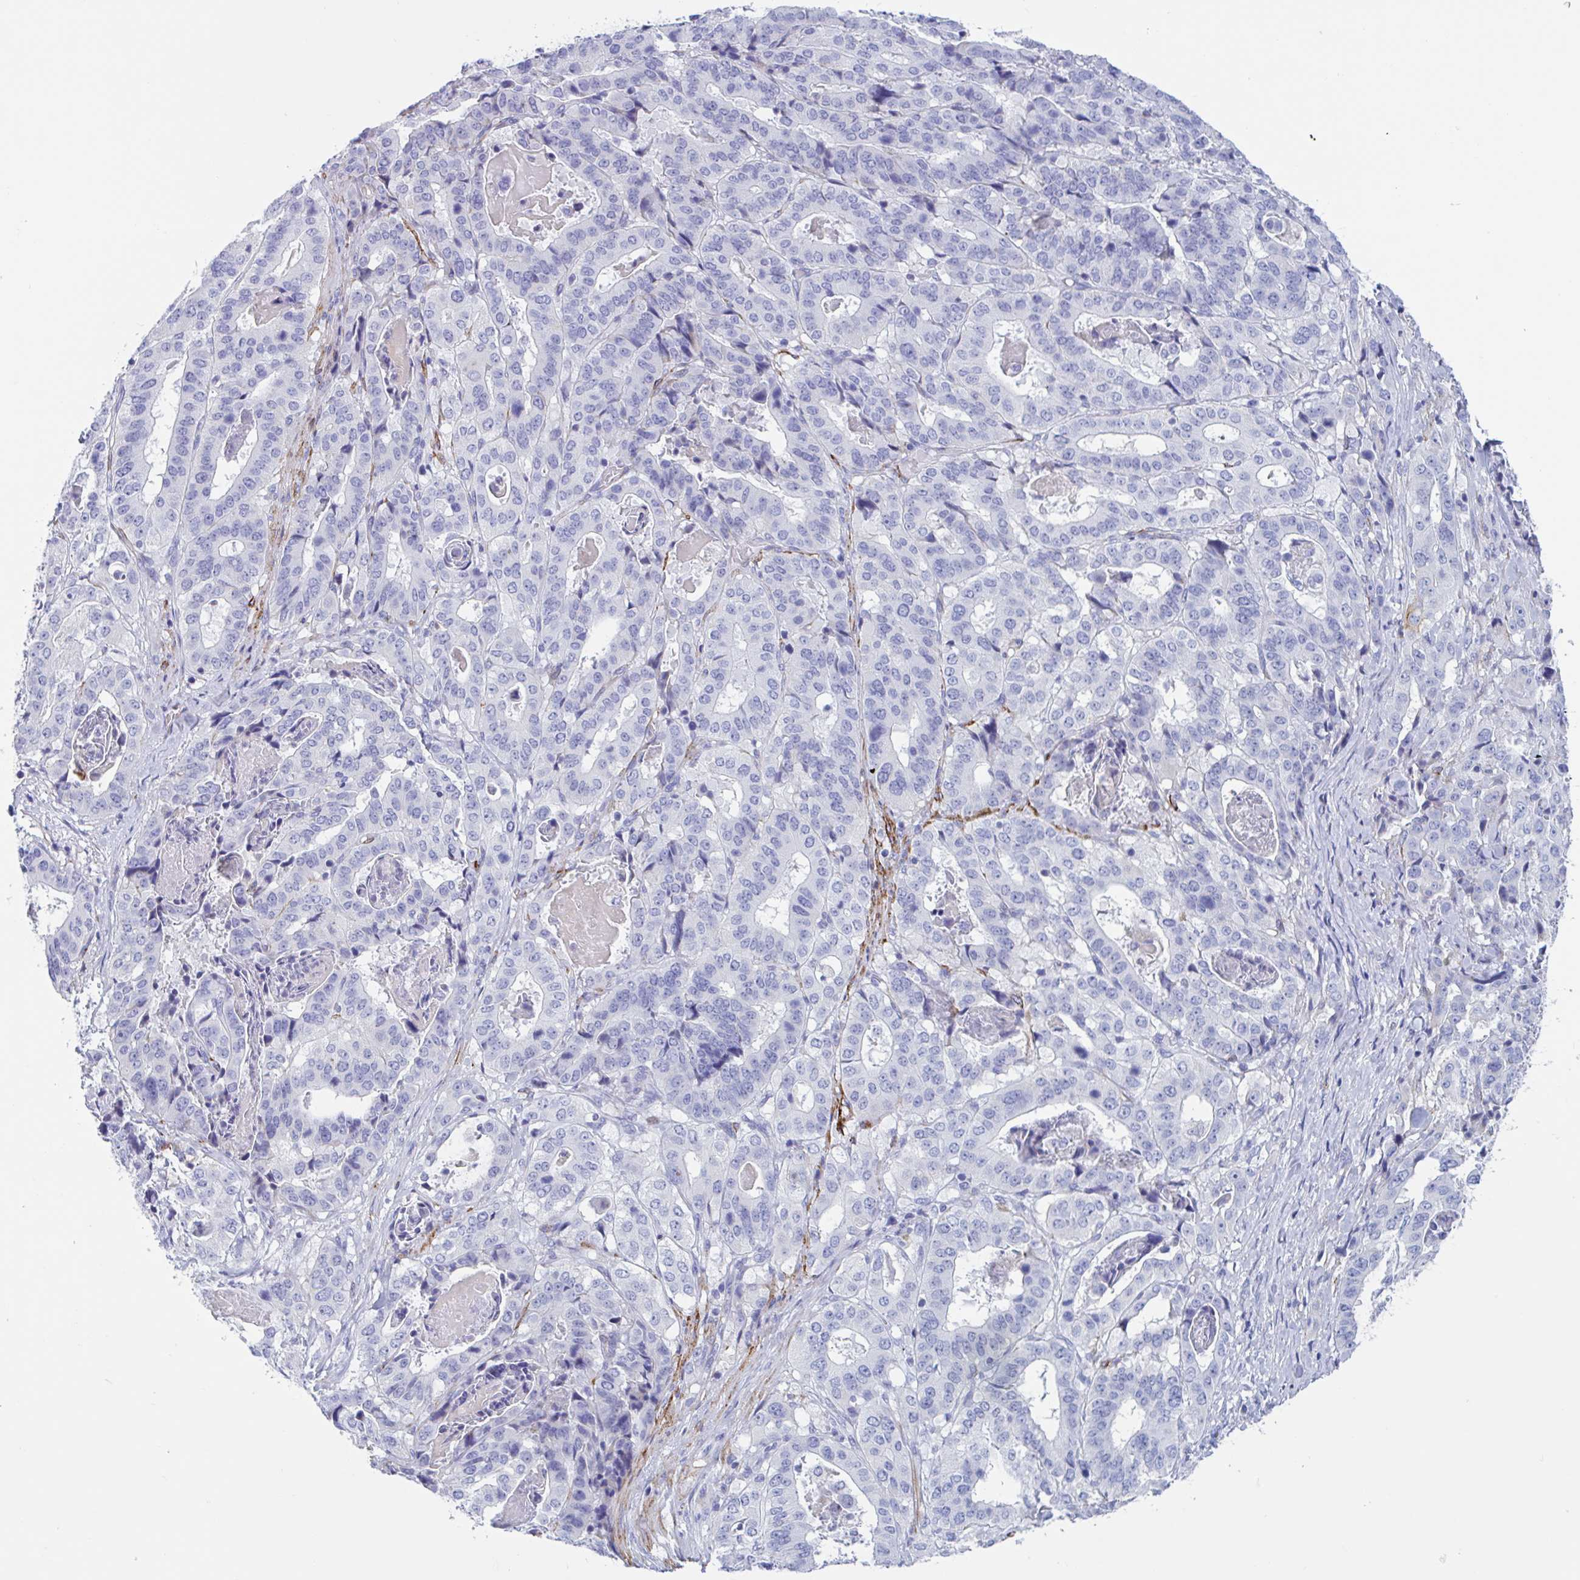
{"staining": {"intensity": "negative", "quantity": "none", "location": "none"}, "tissue": "stomach cancer", "cell_type": "Tumor cells", "image_type": "cancer", "snomed": [{"axis": "morphology", "description": "Adenocarcinoma, NOS"}, {"axis": "topography", "description": "Stomach"}], "caption": "Tumor cells show no significant staining in adenocarcinoma (stomach).", "gene": "ZNHIT2", "patient": {"sex": "male", "age": 48}}